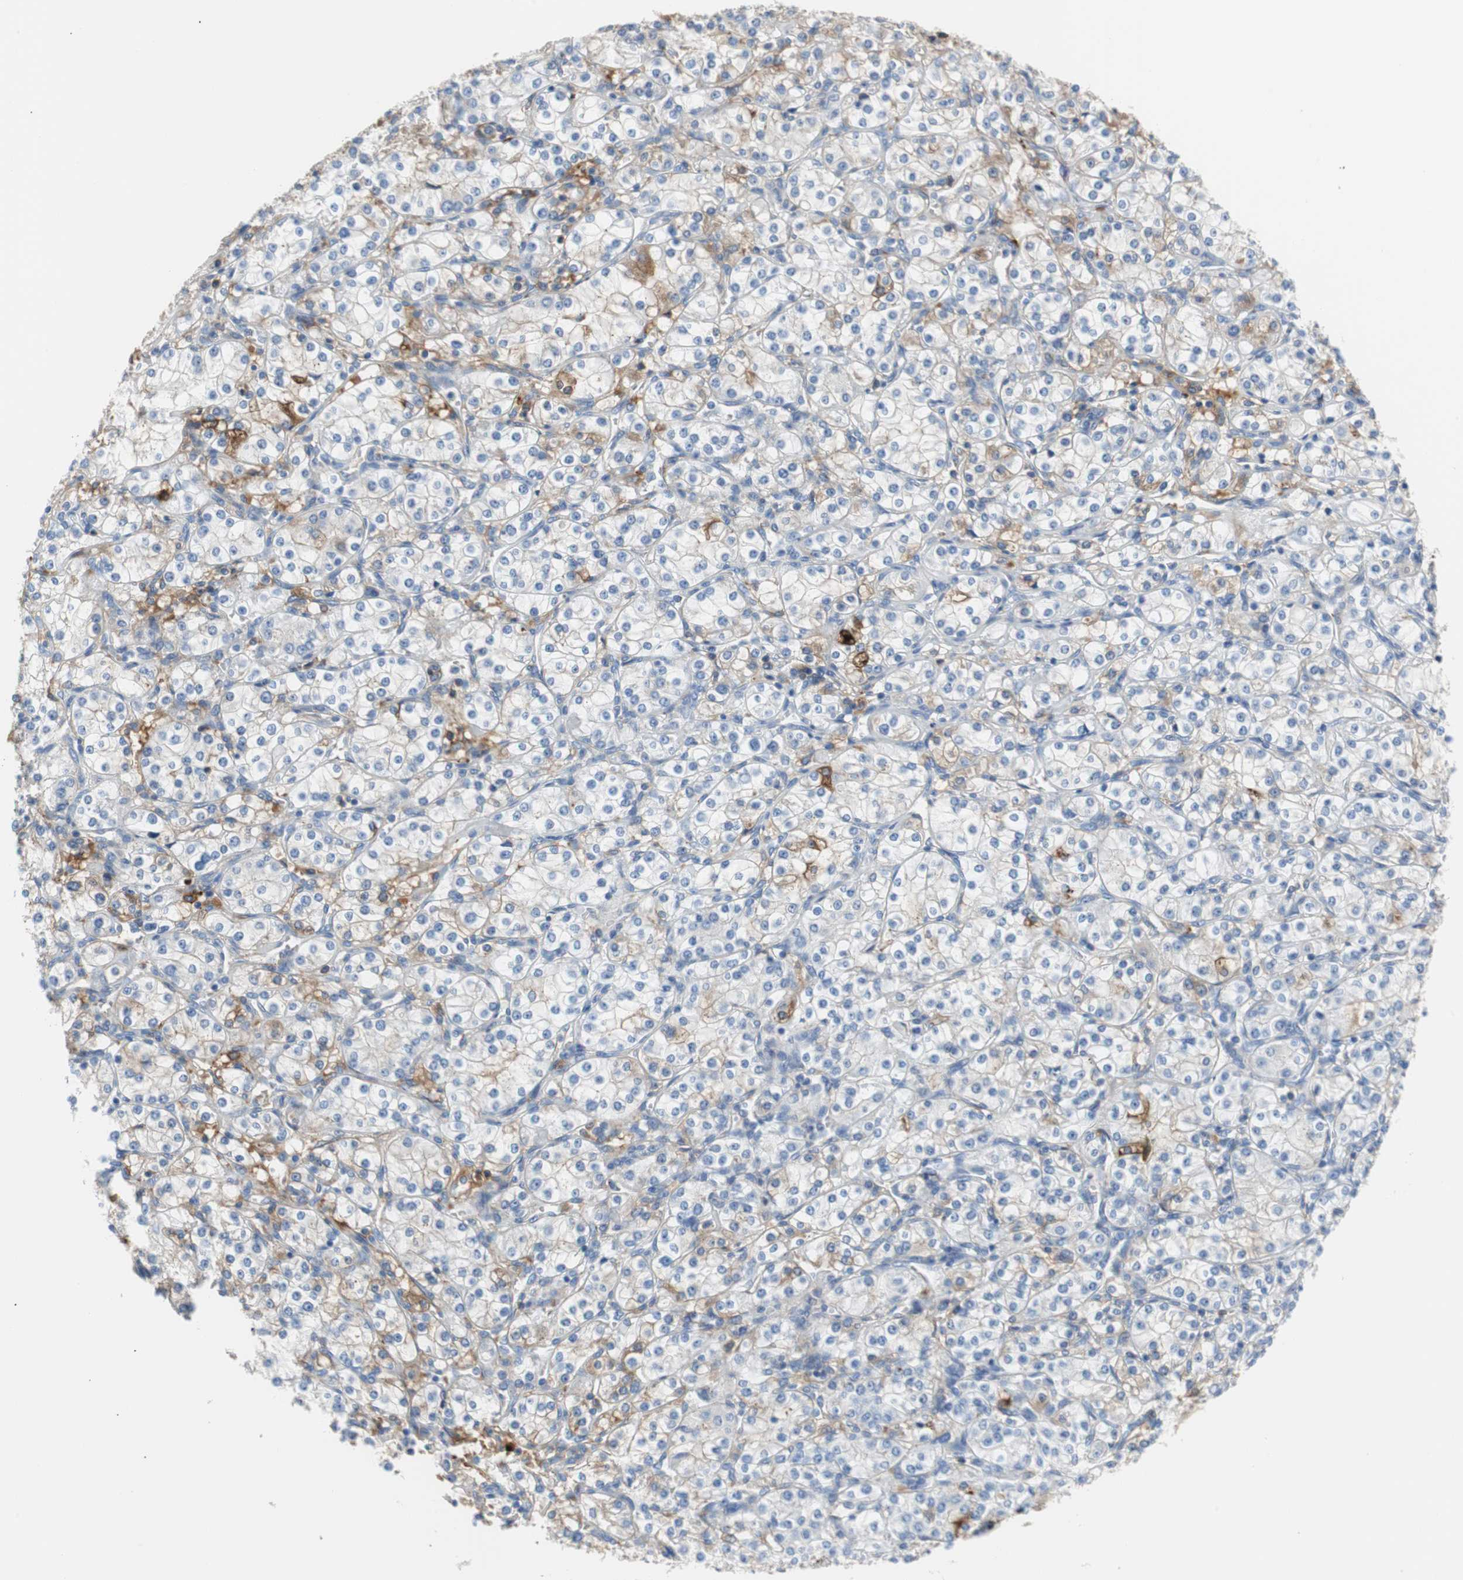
{"staining": {"intensity": "moderate", "quantity": "<25%", "location": "cytoplasmic/membranous"}, "tissue": "renal cancer", "cell_type": "Tumor cells", "image_type": "cancer", "snomed": [{"axis": "morphology", "description": "Adenocarcinoma, NOS"}, {"axis": "topography", "description": "Kidney"}], "caption": "IHC staining of renal cancer (adenocarcinoma), which exhibits low levels of moderate cytoplasmic/membranous staining in about <25% of tumor cells indicating moderate cytoplasmic/membranous protein expression. The staining was performed using DAB (brown) for protein detection and nuclei were counterstained in hematoxylin (blue).", "gene": "APCS", "patient": {"sex": "male", "age": 77}}